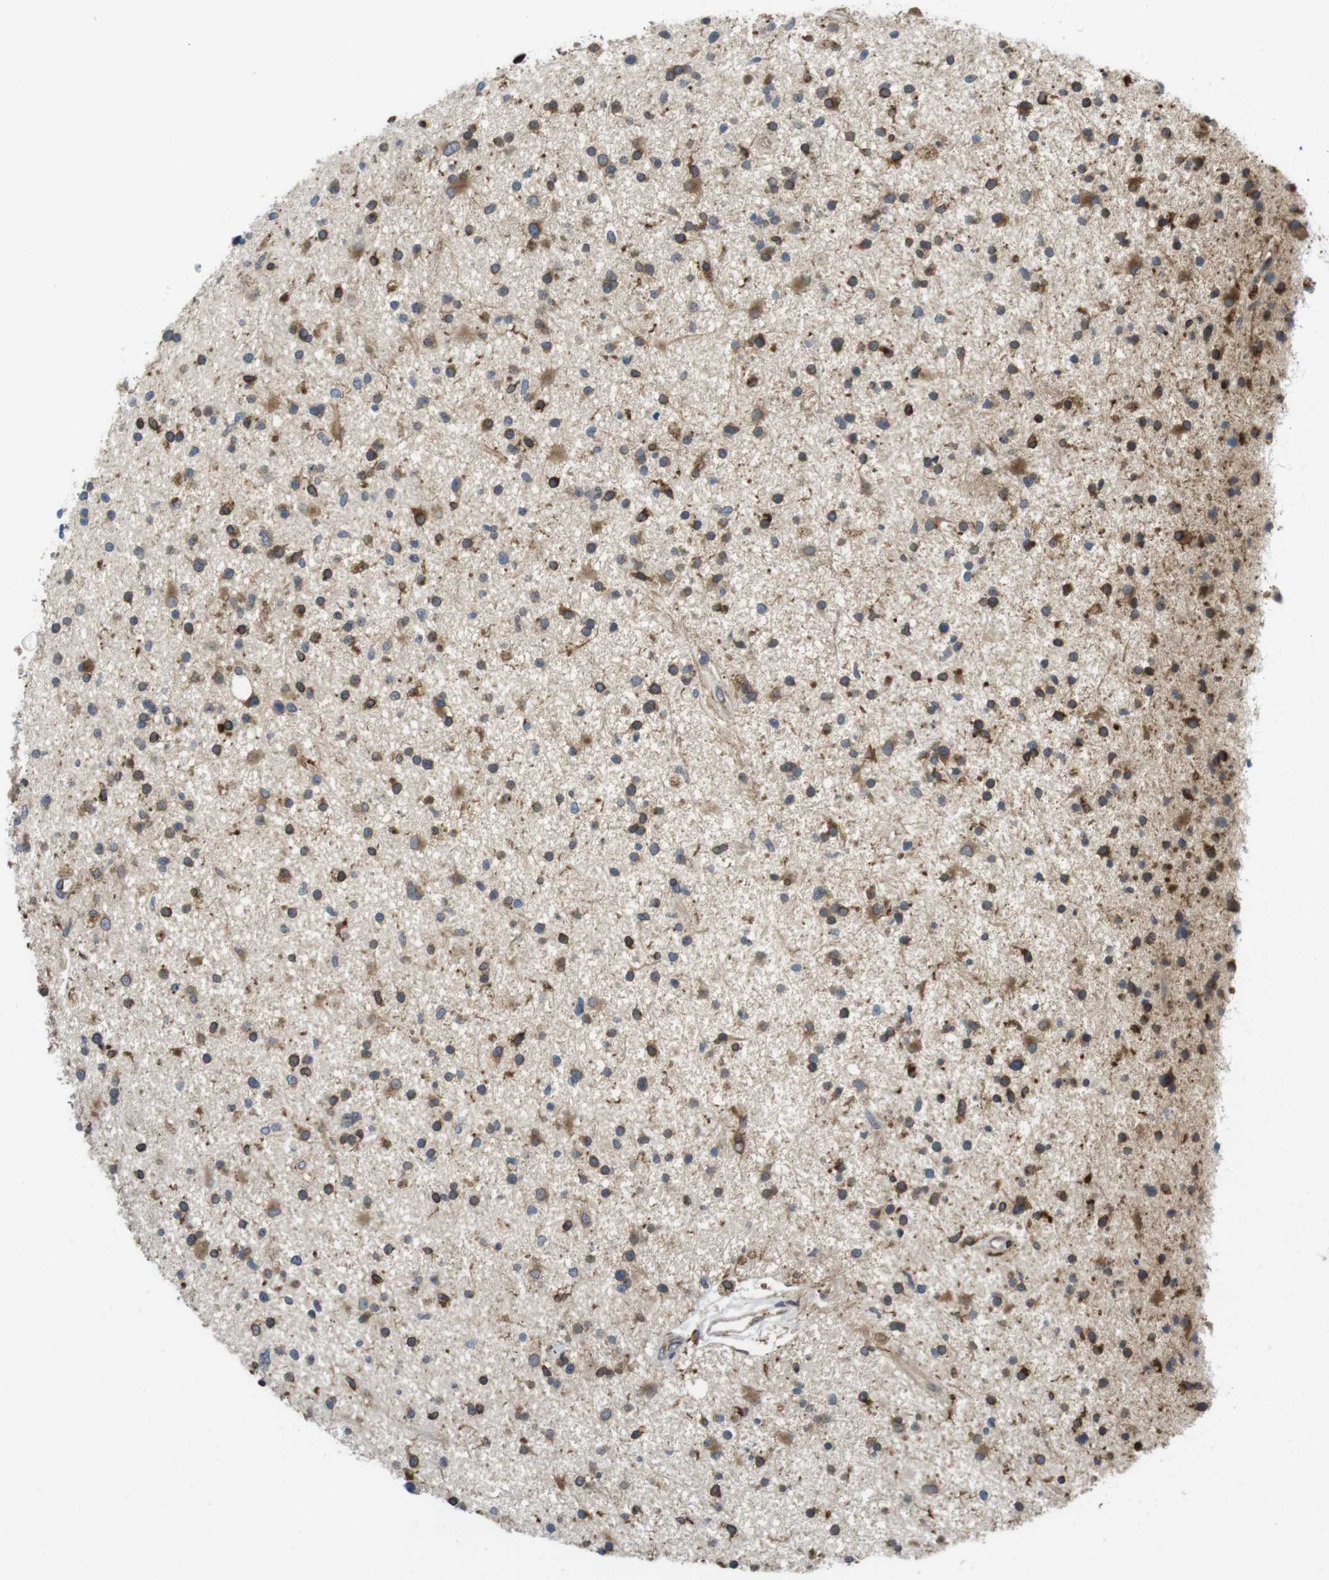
{"staining": {"intensity": "moderate", "quantity": ">75%", "location": "cytoplasmic/membranous"}, "tissue": "glioma", "cell_type": "Tumor cells", "image_type": "cancer", "snomed": [{"axis": "morphology", "description": "Glioma, malignant, High grade"}, {"axis": "topography", "description": "Brain"}], "caption": "Immunohistochemical staining of malignant glioma (high-grade) exhibits moderate cytoplasmic/membranous protein positivity in approximately >75% of tumor cells. Nuclei are stained in blue.", "gene": "ARL6IP5", "patient": {"sex": "male", "age": 33}}